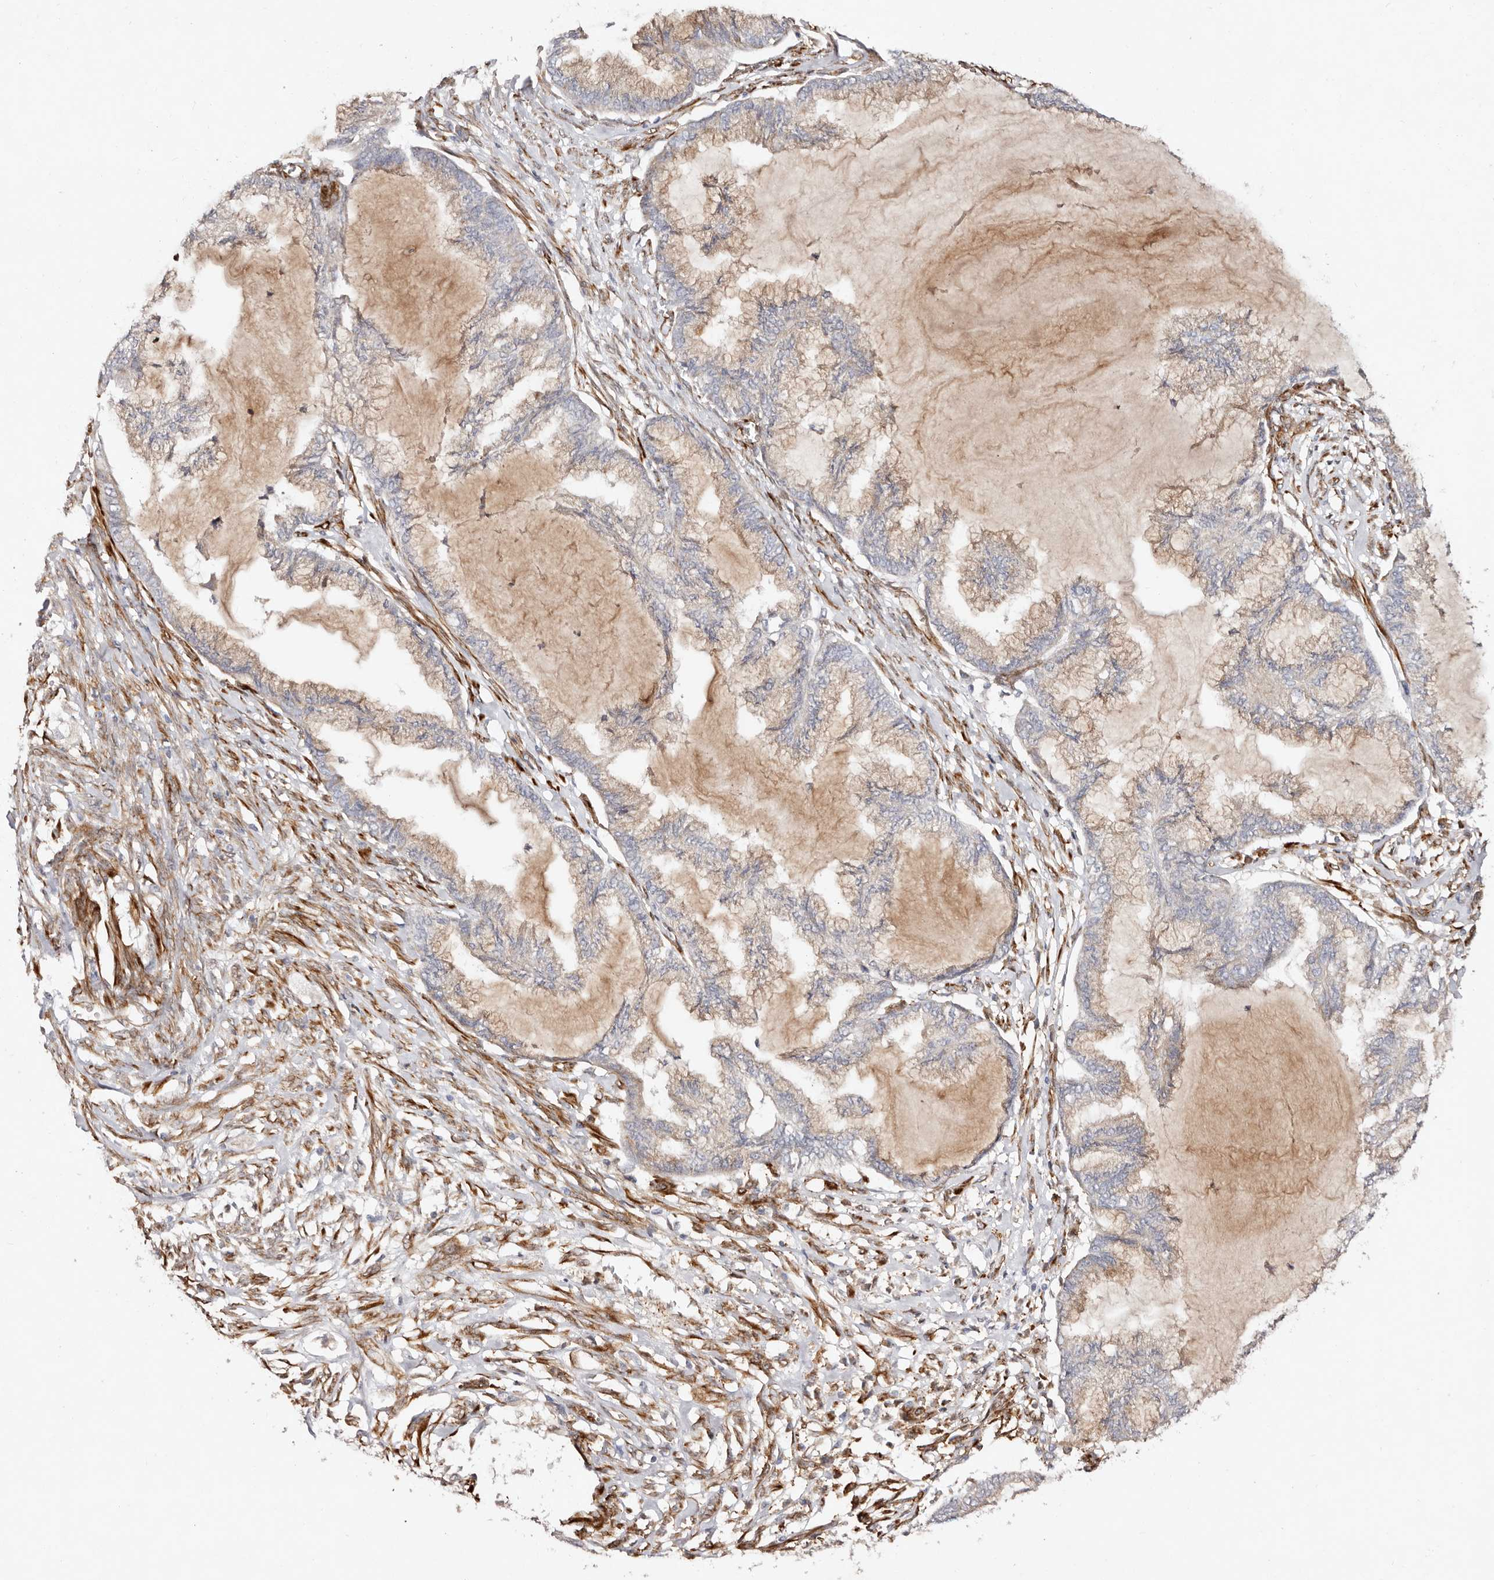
{"staining": {"intensity": "weak", "quantity": ">75%", "location": "cytoplasmic/membranous"}, "tissue": "endometrial cancer", "cell_type": "Tumor cells", "image_type": "cancer", "snomed": [{"axis": "morphology", "description": "Adenocarcinoma, NOS"}, {"axis": "topography", "description": "Endometrium"}], "caption": "Endometrial adenocarcinoma stained with a protein marker displays weak staining in tumor cells.", "gene": "SERPINH1", "patient": {"sex": "female", "age": 86}}